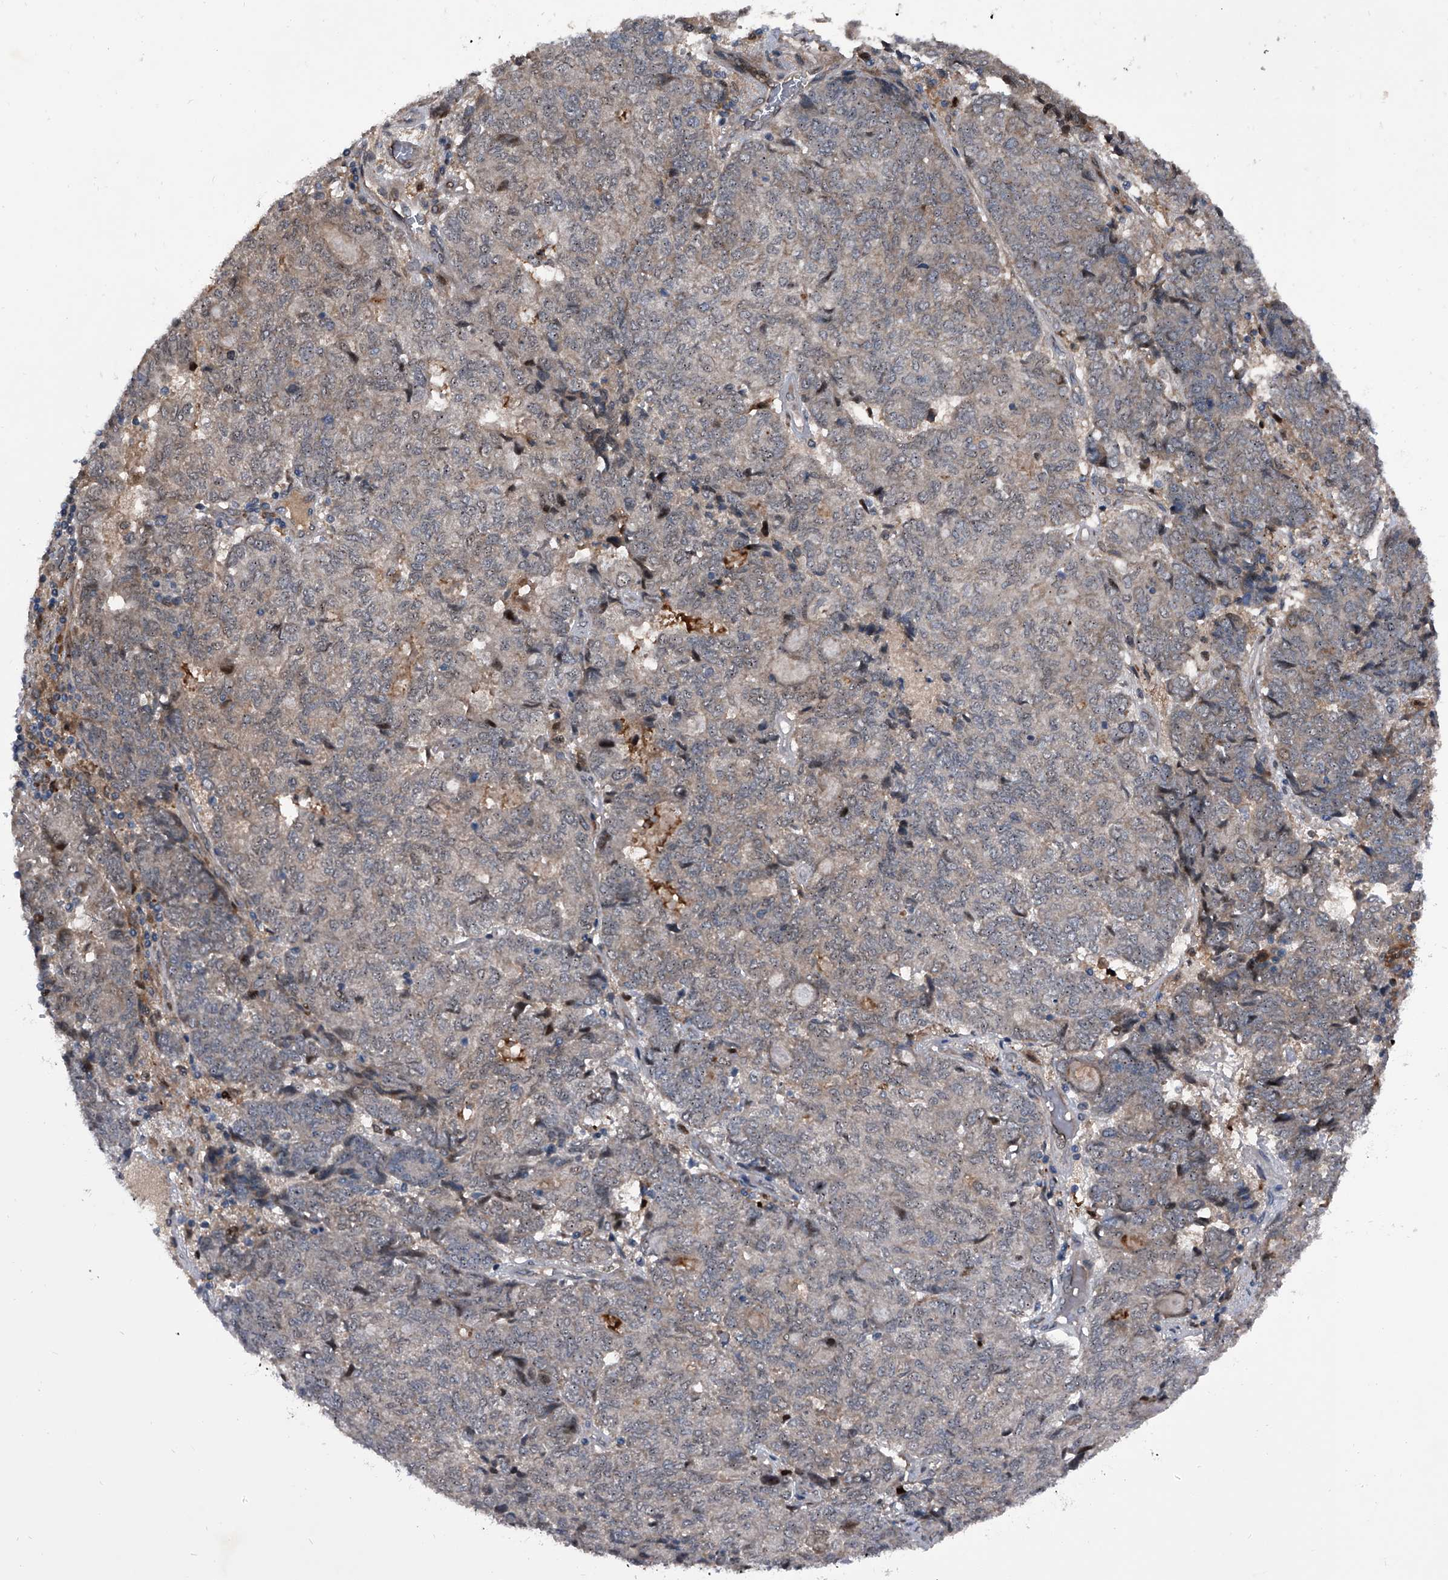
{"staining": {"intensity": "weak", "quantity": "<25%", "location": "cytoplasmic/membranous"}, "tissue": "endometrial cancer", "cell_type": "Tumor cells", "image_type": "cancer", "snomed": [{"axis": "morphology", "description": "Adenocarcinoma, NOS"}, {"axis": "topography", "description": "Endometrium"}], "caption": "Immunohistochemical staining of endometrial cancer exhibits no significant expression in tumor cells.", "gene": "ELK4", "patient": {"sex": "female", "age": 80}}